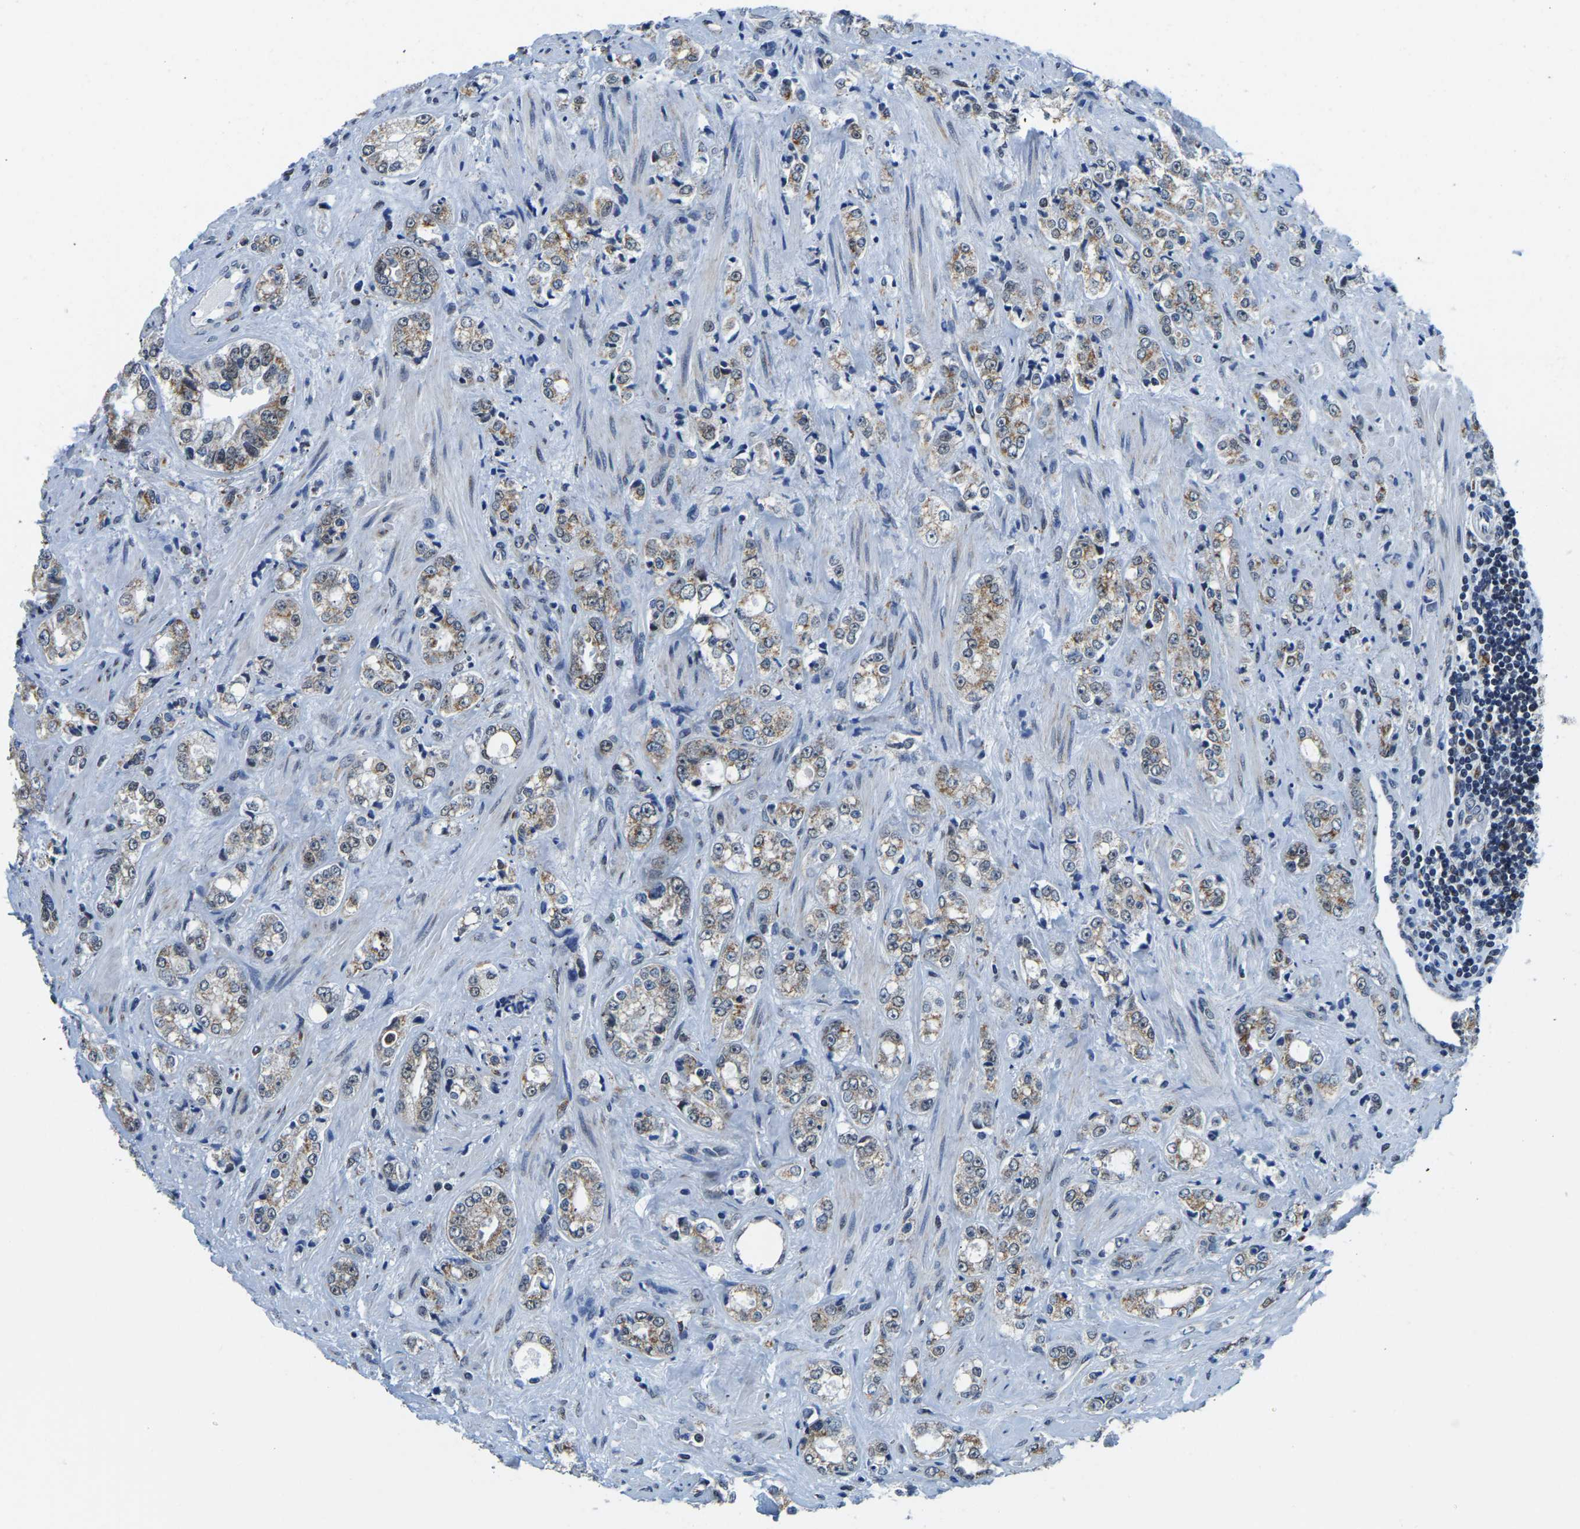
{"staining": {"intensity": "moderate", "quantity": ">75%", "location": "cytoplasmic/membranous"}, "tissue": "prostate cancer", "cell_type": "Tumor cells", "image_type": "cancer", "snomed": [{"axis": "morphology", "description": "Adenocarcinoma, High grade"}, {"axis": "topography", "description": "Prostate"}], "caption": "This is a photomicrograph of immunohistochemistry staining of prostate cancer, which shows moderate expression in the cytoplasmic/membranous of tumor cells.", "gene": "BNIP3L", "patient": {"sex": "male", "age": 61}}